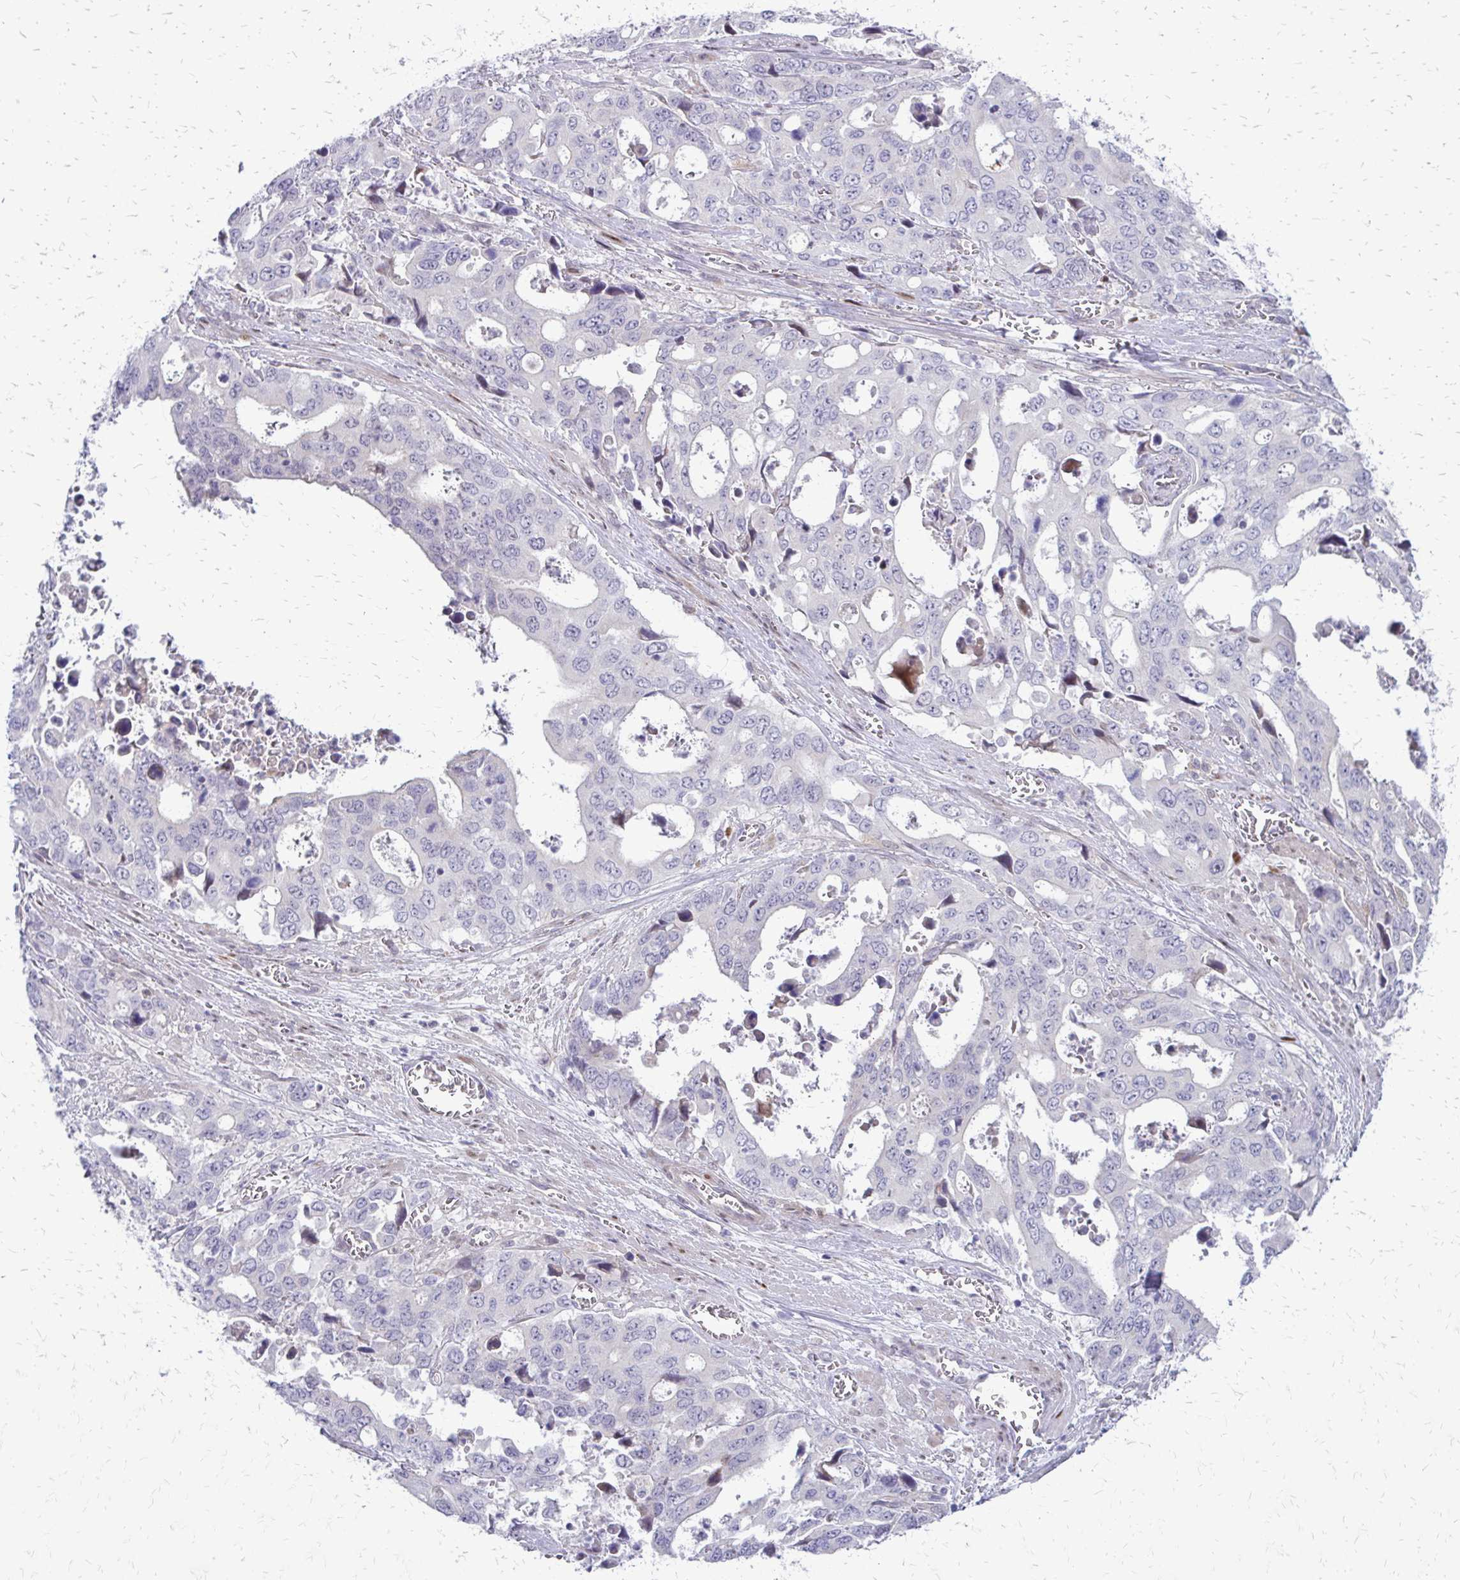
{"staining": {"intensity": "negative", "quantity": "none", "location": "none"}, "tissue": "stomach cancer", "cell_type": "Tumor cells", "image_type": "cancer", "snomed": [{"axis": "morphology", "description": "Adenocarcinoma, NOS"}, {"axis": "topography", "description": "Stomach, upper"}], "caption": "An image of stomach adenocarcinoma stained for a protein exhibits no brown staining in tumor cells.", "gene": "PPDPFL", "patient": {"sex": "male", "age": 74}}